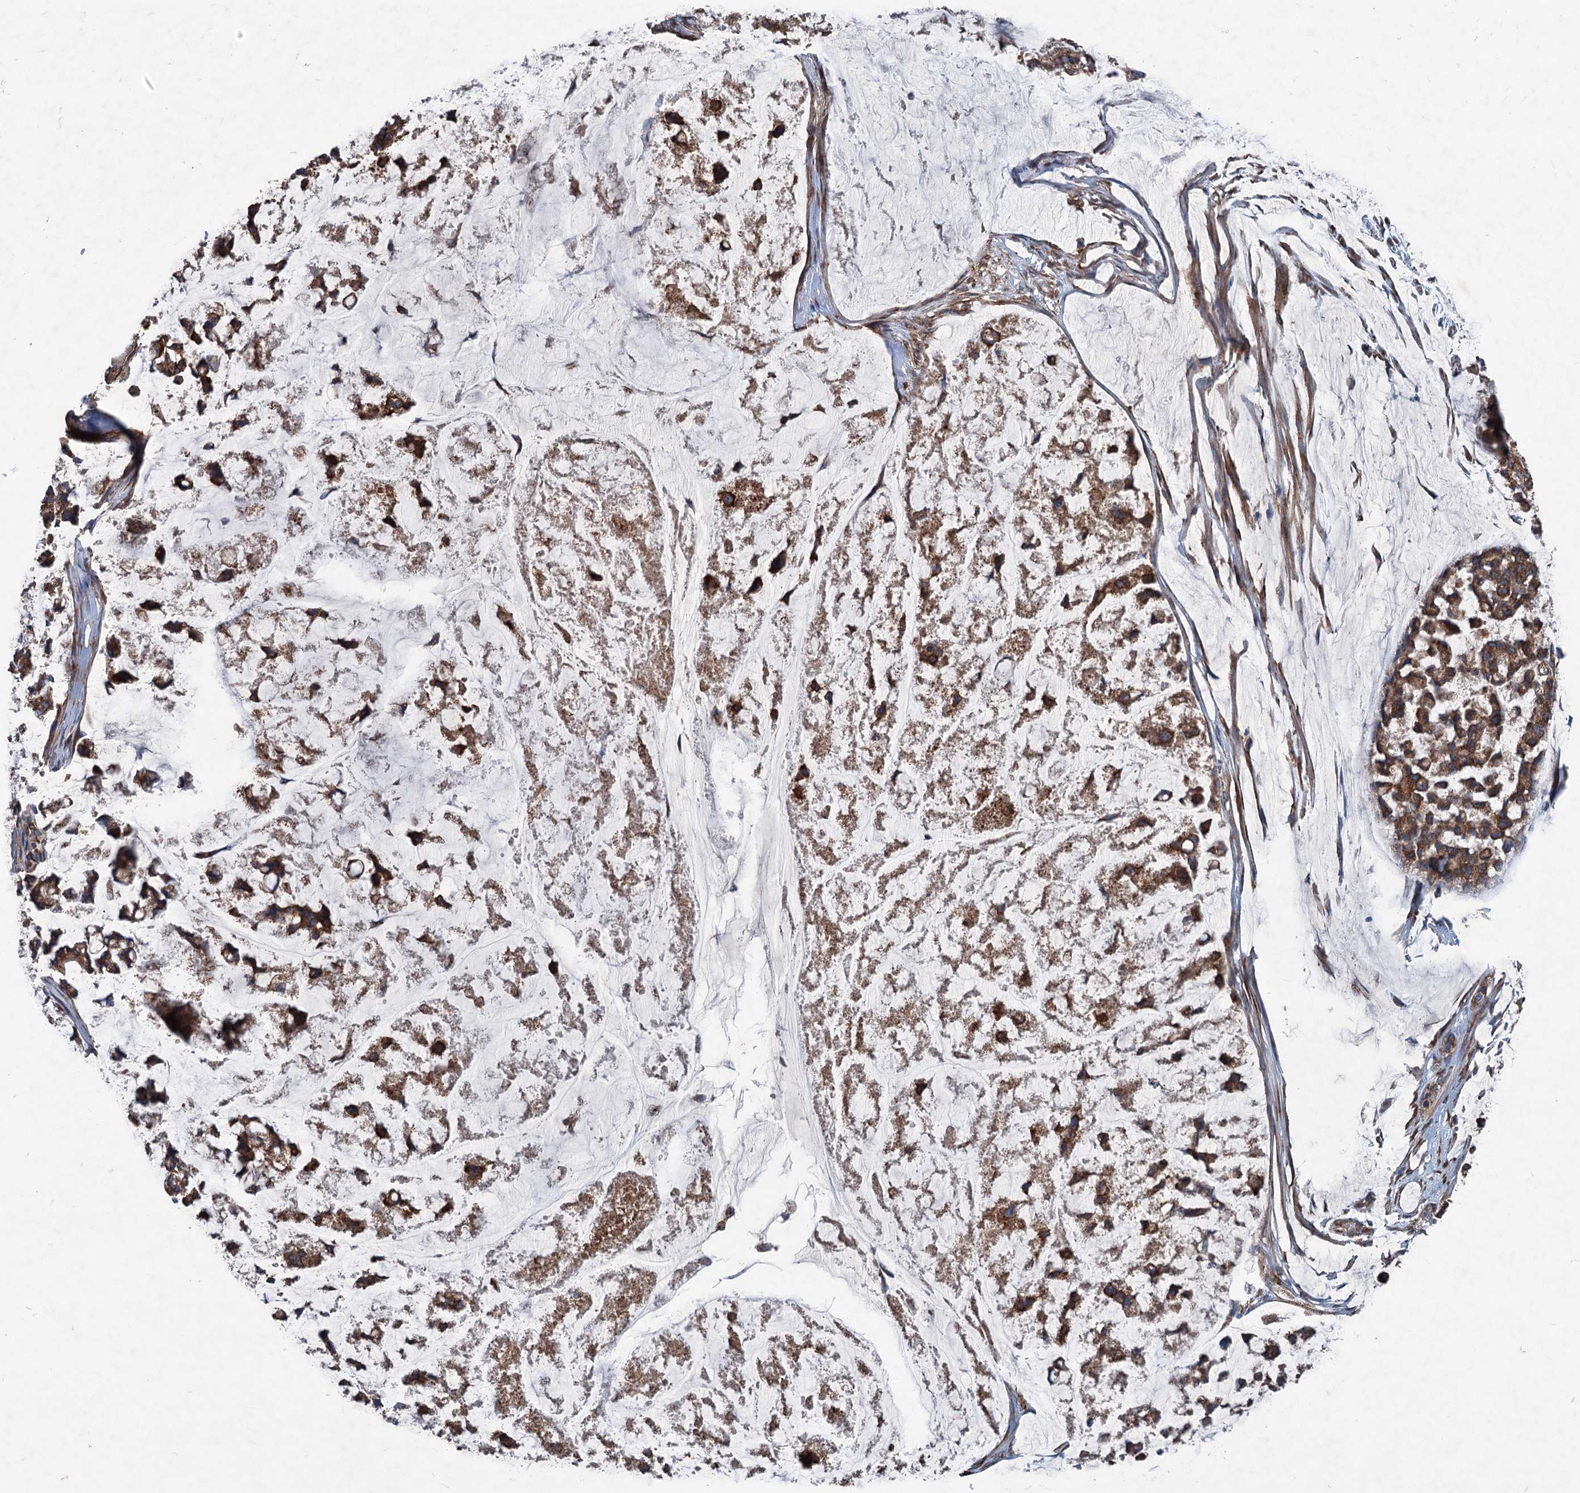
{"staining": {"intensity": "moderate", "quantity": ">75%", "location": "cytoplasmic/membranous"}, "tissue": "stomach cancer", "cell_type": "Tumor cells", "image_type": "cancer", "snomed": [{"axis": "morphology", "description": "Adenocarcinoma, NOS"}, {"axis": "topography", "description": "Stomach, lower"}], "caption": "Immunohistochemical staining of human stomach cancer (adenocarcinoma) displays medium levels of moderate cytoplasmic/membranous positivity in about >75% of tumor cells.", "gene": "CALCOCO1", "patient": {"sex": "male", "age": 67}}